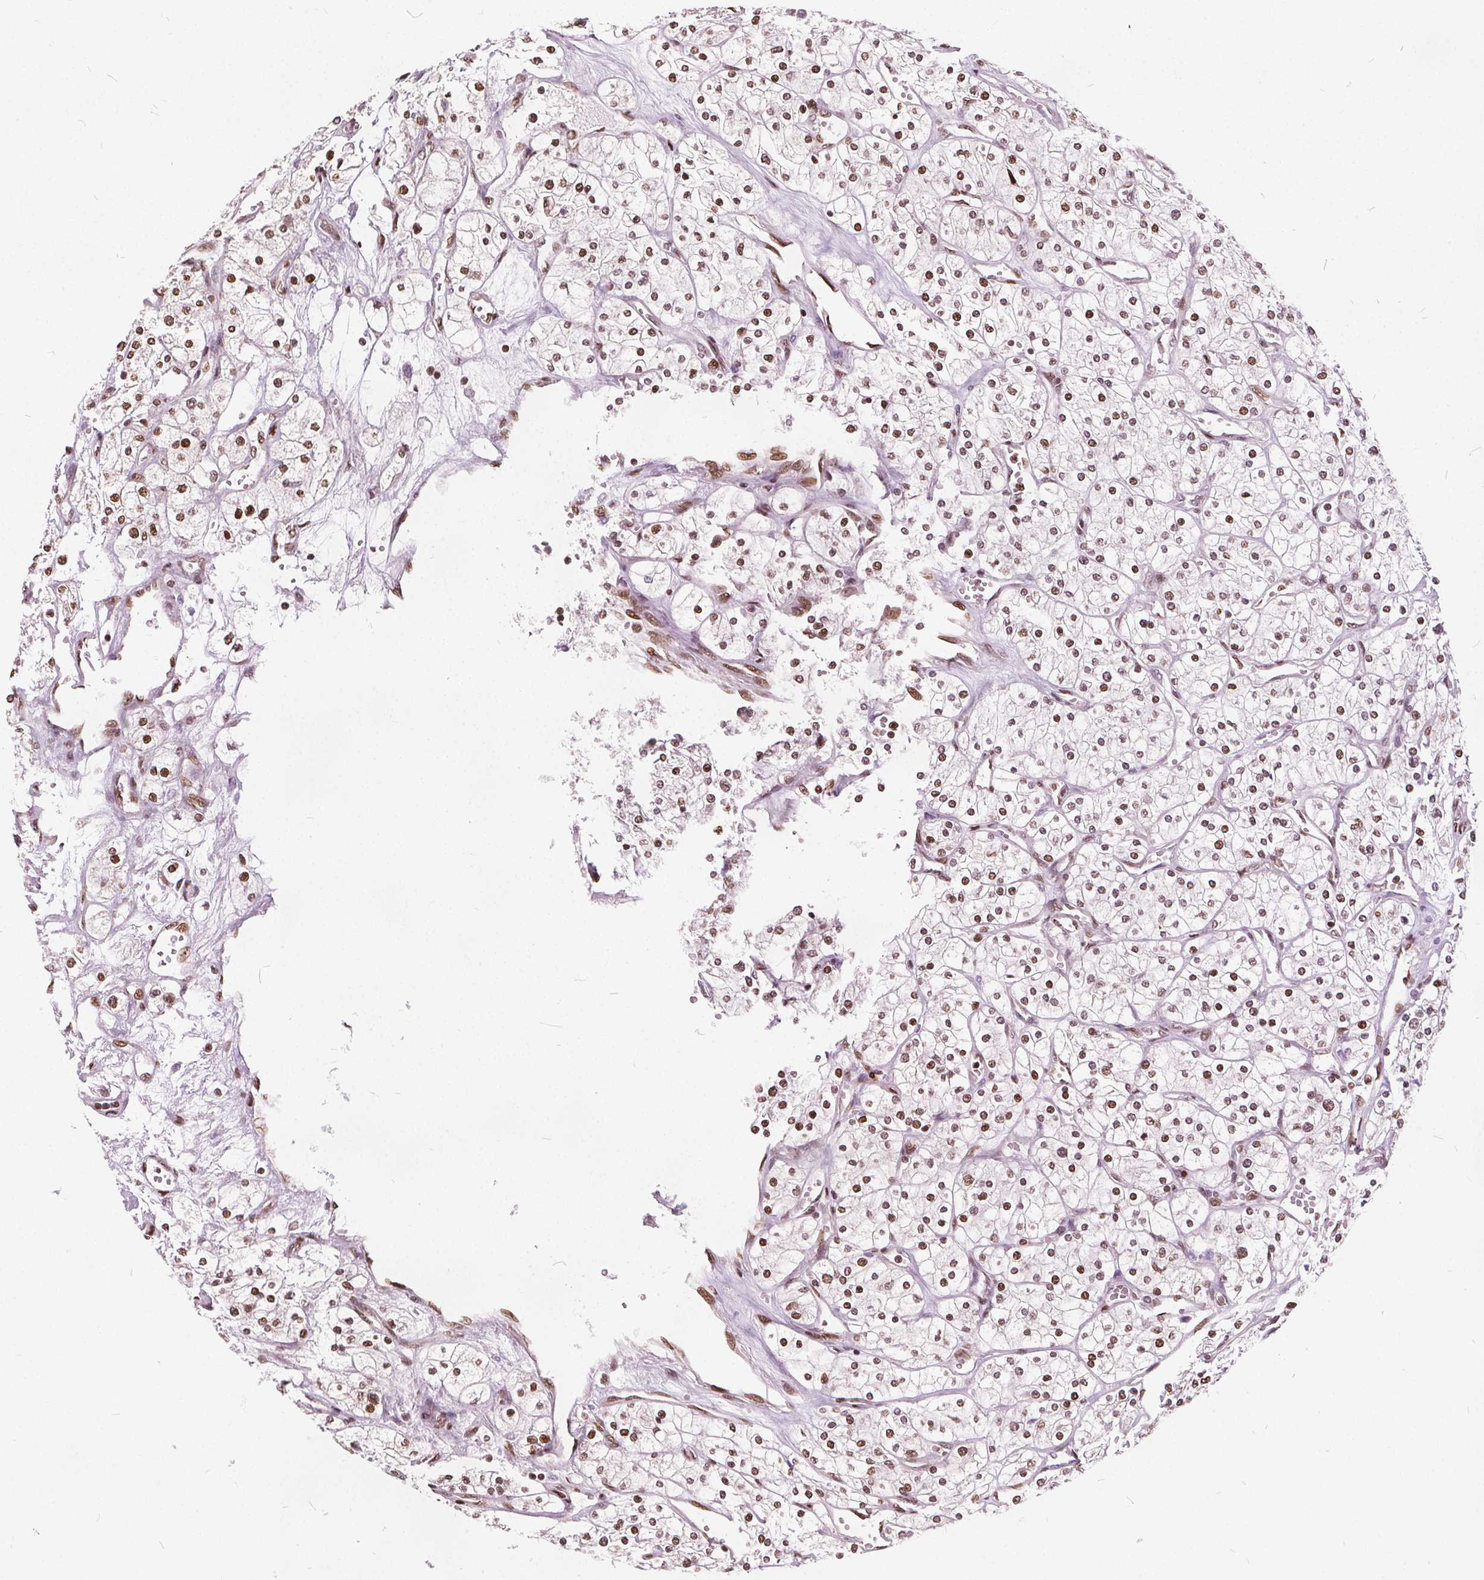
{"staining": {"intensity": "moderate", "quantity": "25%-75%", "location": "nuclear"}, "tissue": "renal cancer", "cell_type": "Tumor cells", "image_type": "cancer", "snomed": [{"axis": "morphology", "description": "Adenocarcinoma, NOS"}, {"axis": "topography", "description": "Kidney"}], "caption": "A high-resolution histopathology image shows immunohistochemistry staining of renal adenocarcinoma, which shows moderate nuclear positivity in approximately 25%-75% of tumor cells.", "gene": "ISLR2", "patient": {"sex": "male", "age": 80}}